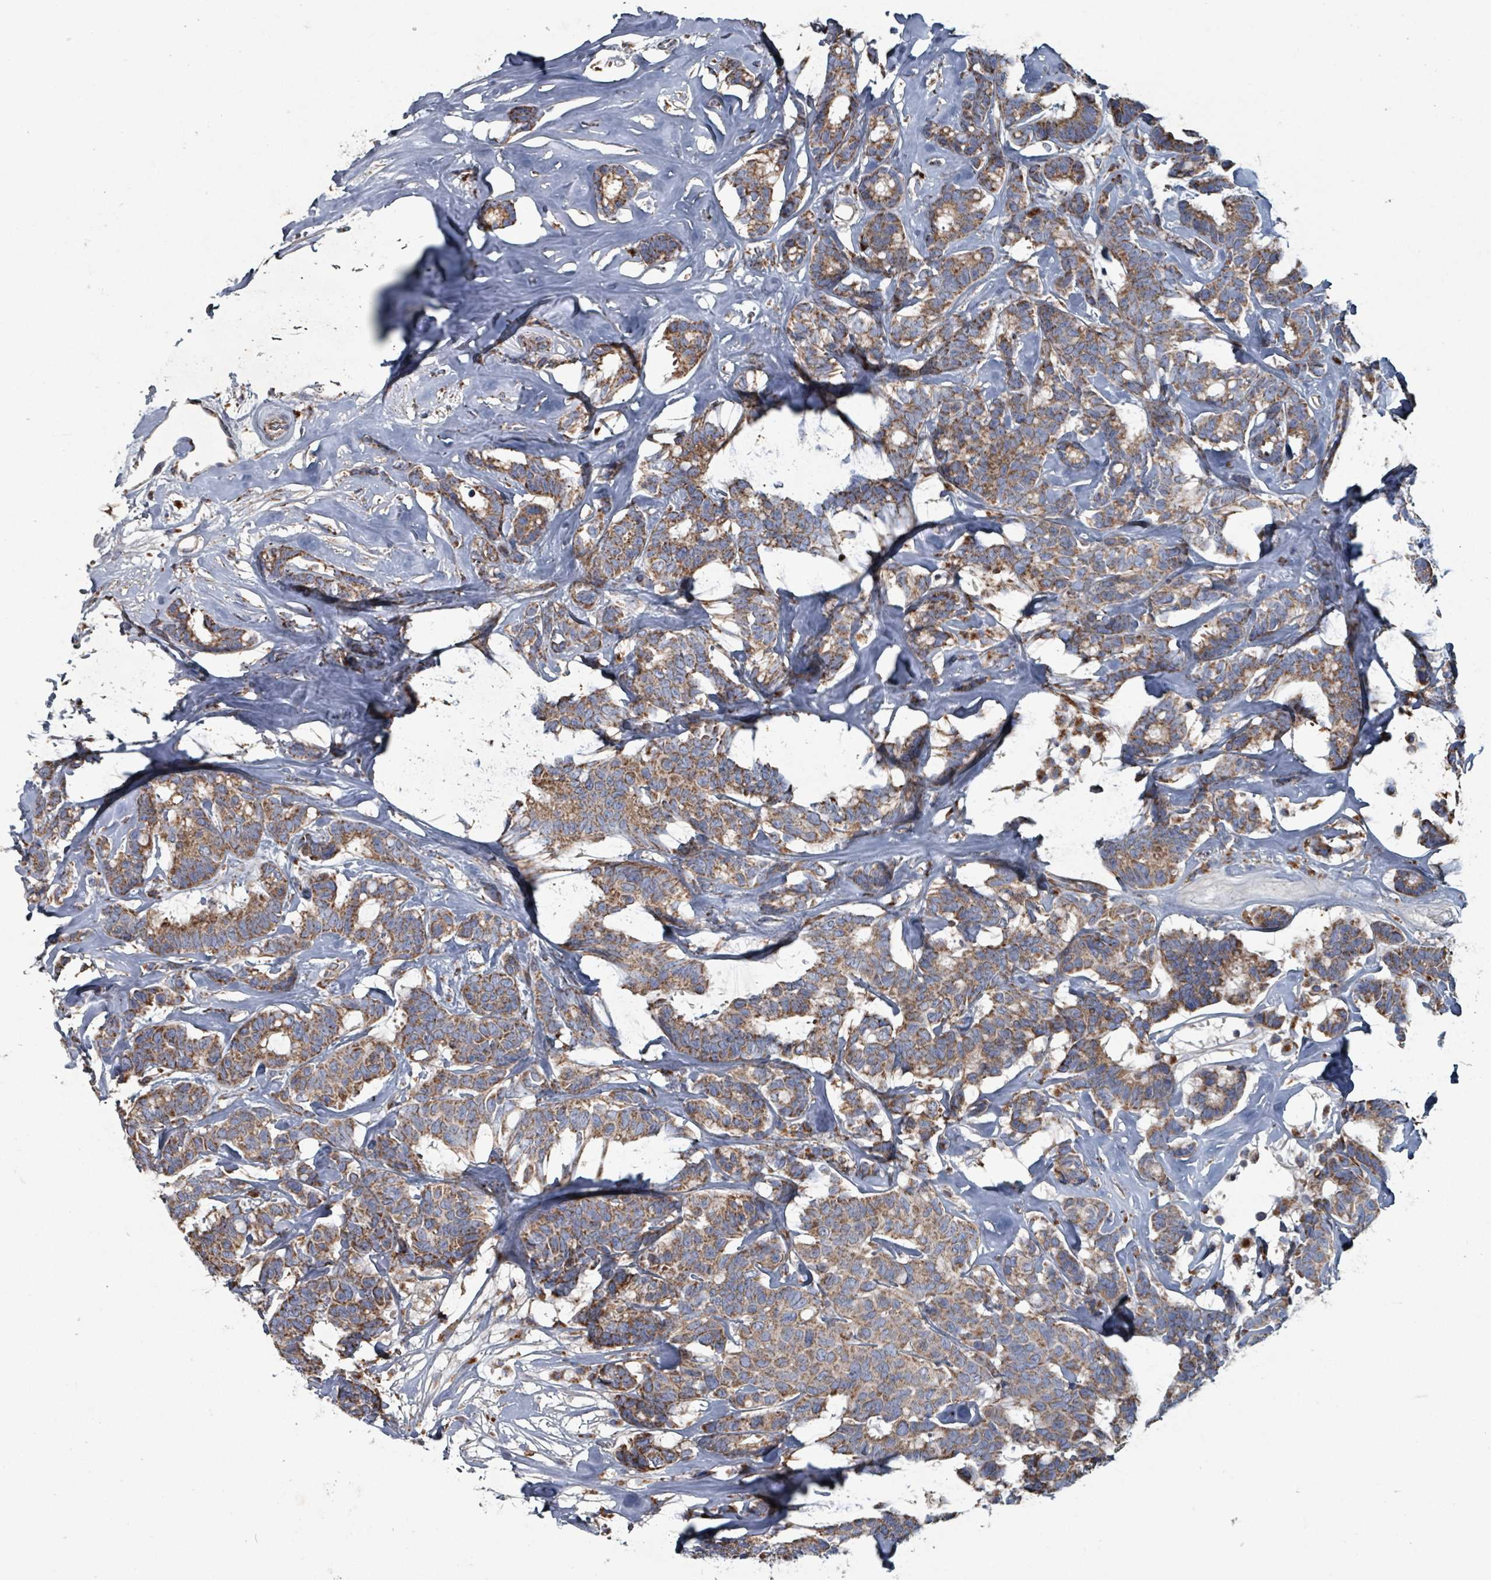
{"staining": {"intensity": "moderate", "quantity": ">75%", "location": "cytoplasmic/membranous"}, "tissue": "breast cancer", "cell_type": "Tumor cells", "image_type": "cancer", "snomed": [{"axis": "morphology", "description": "Duct carcinoma"}, {"axis": "topography", "description": "Breast"}], "caption": "Tumor cells demonstrate medium levels of moderate cytoplasmic/membranous positivity in approximately >75% of cells in human breast invasive ductal carcinoma.", "gene": "ABHD18", "patient": {"sex": "female", "age": 87}}